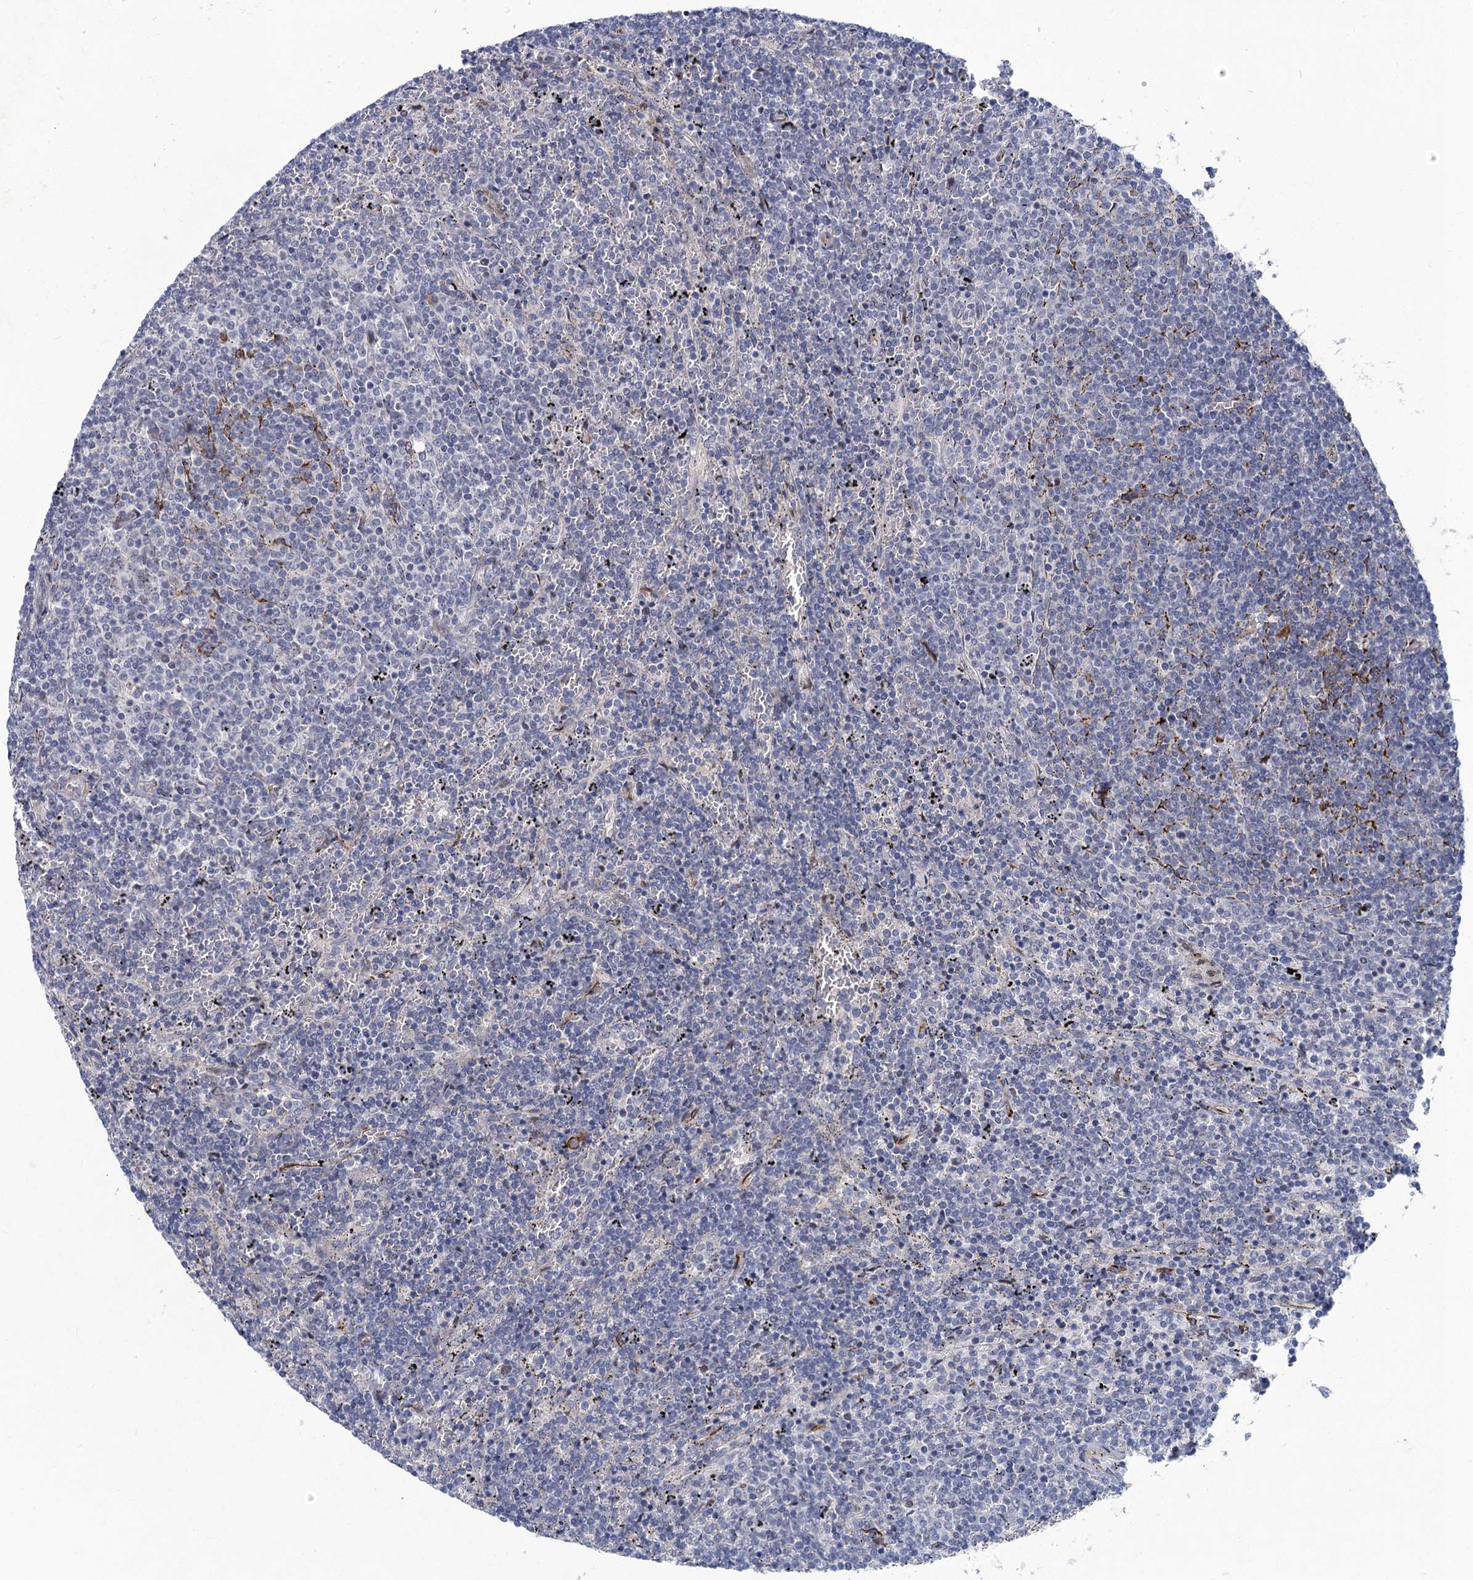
{"staining": {"intensity": "negative", "quantity": "none", "location": "none"}, "tissue": "lymphoma", "cell_type": "Tumor cells", "image_type": "cancer", "snomed": [{"axis": "morphology", "description": "Malignant lymphoma, non-Hodgkin's type, Low grade"}, {"axis": "topography", "description": "Spleen"}], "caption": "High magnification brightfield microscopy of lymphoma stained with DAB (3,3'-diaminobenzidine) (brown) and counterstained with hematoxylin (blue): tumor cells show no significant positivity.", "gene": "QPCTL", "patient": {"sex": "female", "age": 50}}